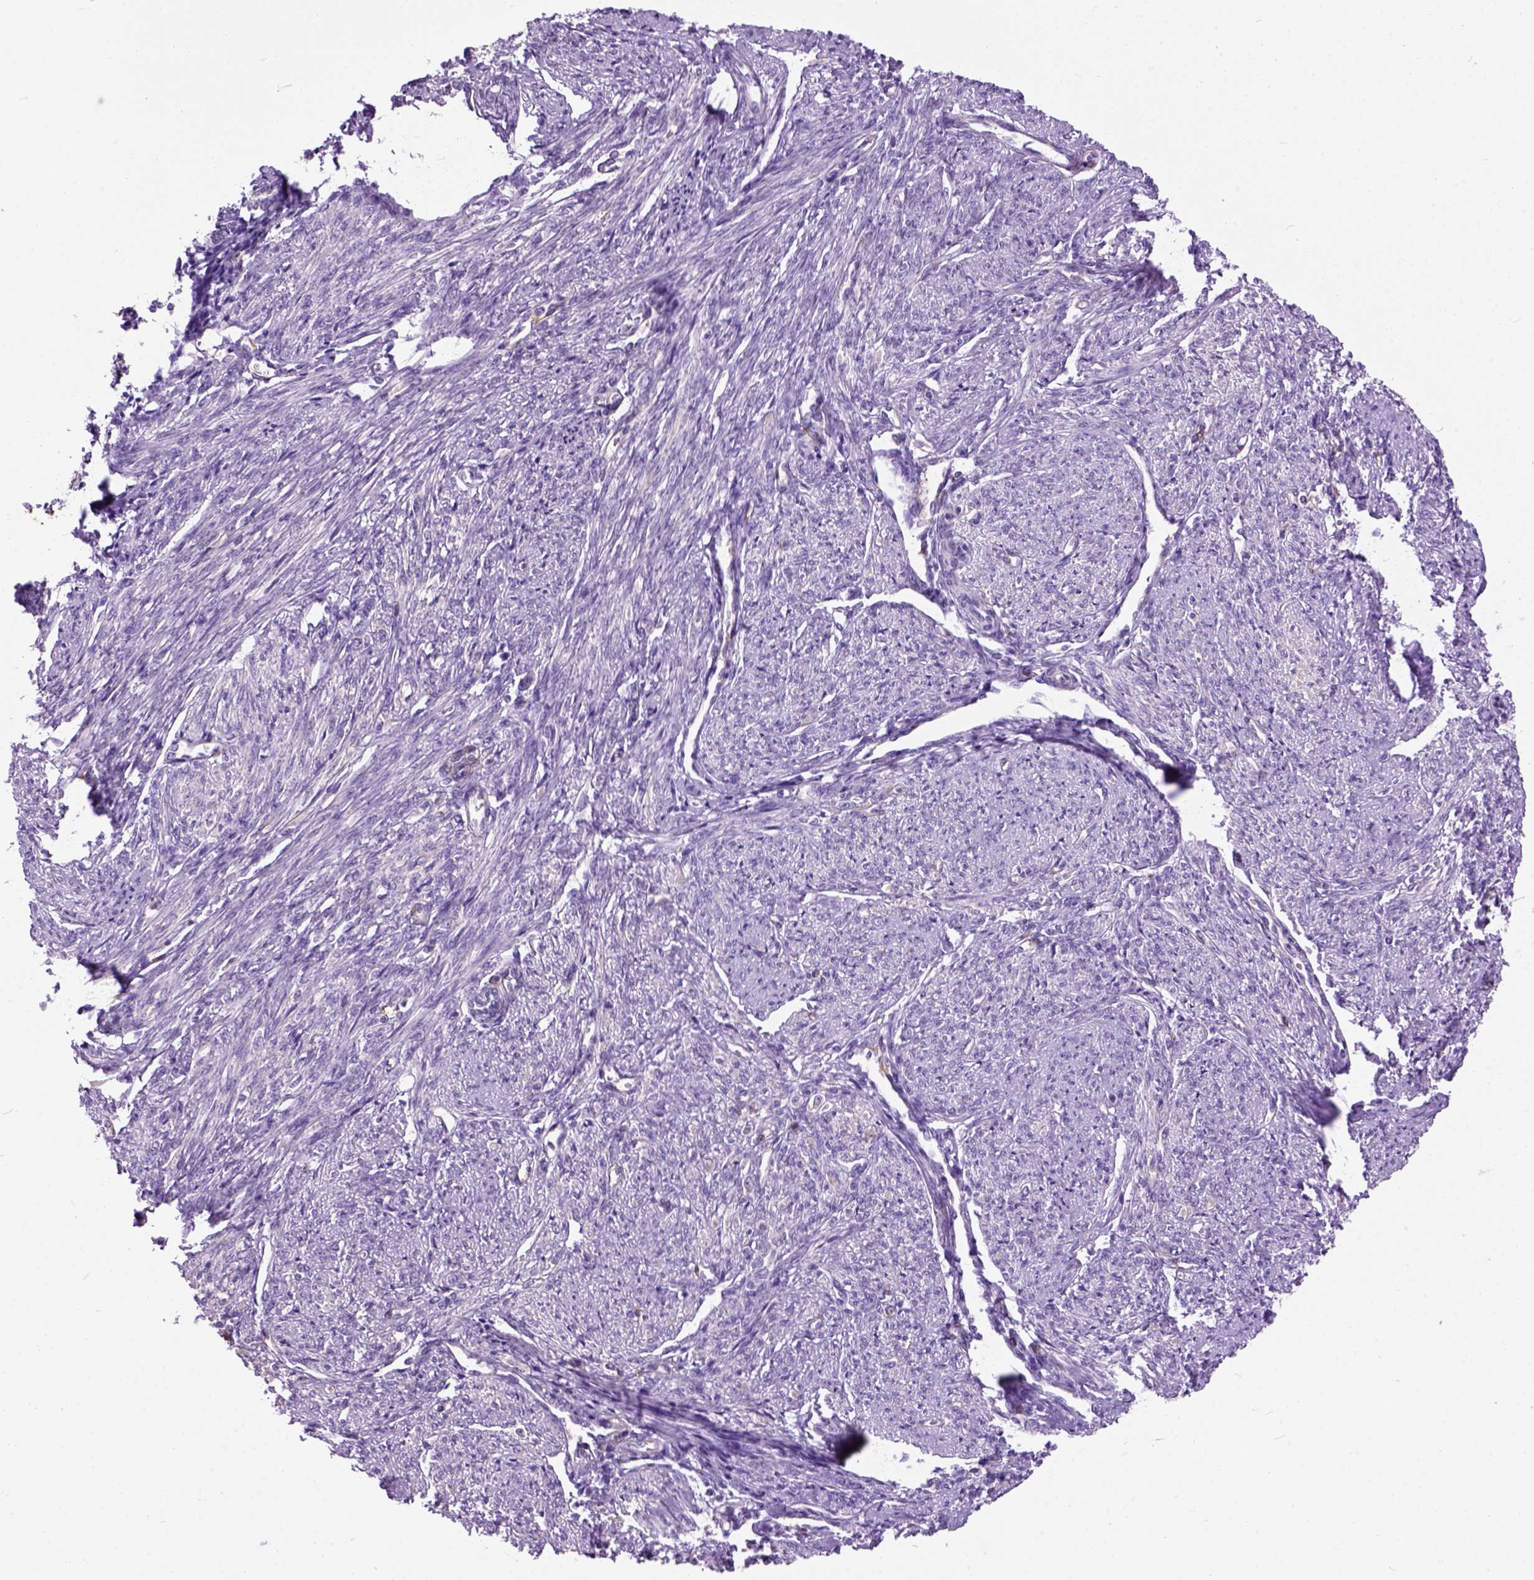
{"staining": {"intensity": "negative", "quantity": "none", "location": "none"}, "tissue": "smooth muscle", "cell_type": "Smooth muscle cells", "image_type": "normal", "snomed": [{"axis": "morphology", "description": "Normal tissue, NOS"}, {"axis": "topography", "description": "Smooth muscle"}], "caption": "Image shows no protein positivity in smooth muscle cells of normal smooth muscle.", "gene": "MAPT", "patient": {"sex": "female", "age": 65}}